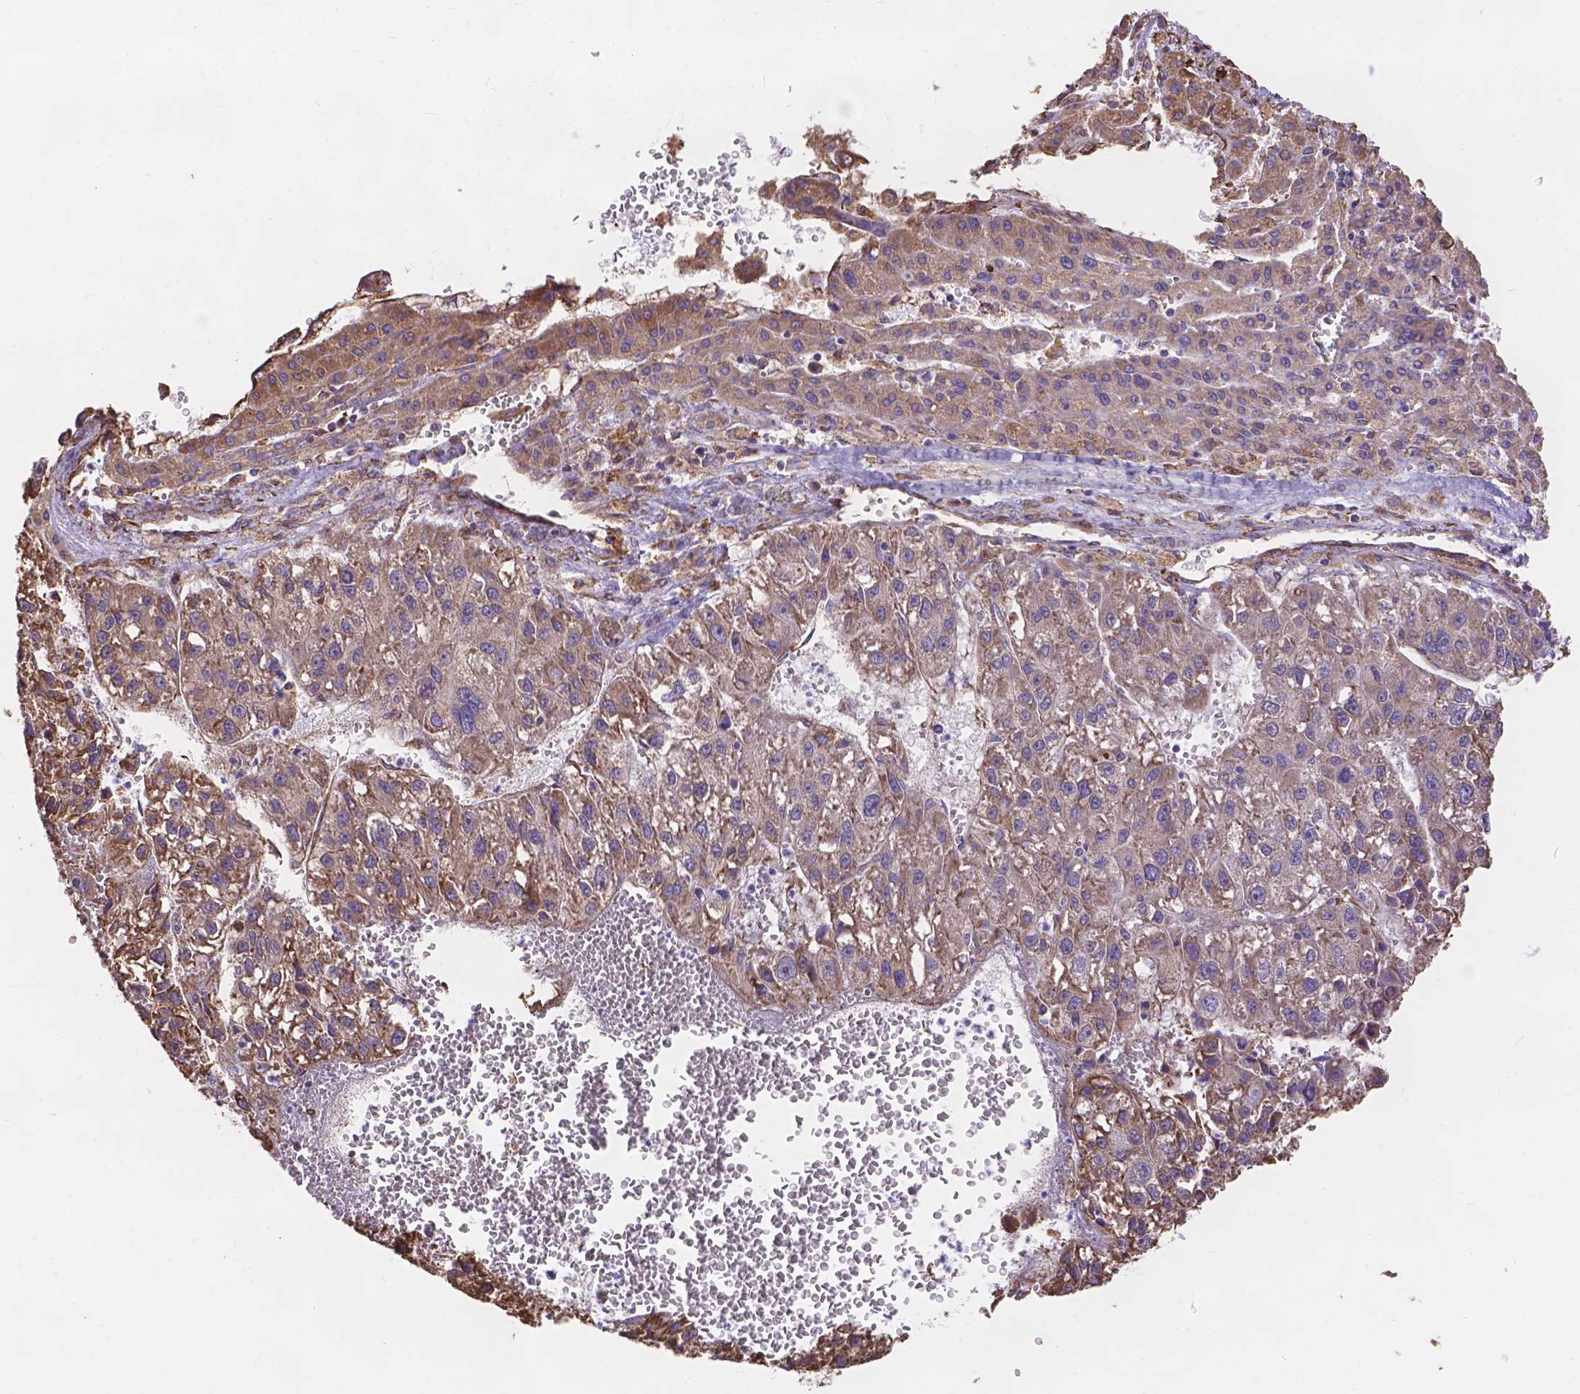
{"staining": {"intensity": "weak", "quantity": "25%-75%", "location": "cytoplasmic/membranous"}, "tissue": "liver cancer", "cell_type": "Tumor cells", "image_type": "cancer", "snomed": [{"axis": "morphology", "description": "Carcinoma, Hepatocellular, NOS"}, {"axis": "topography", "description": "Liver"}], "caption": "Brown immunohistochemical staining in liver cancer demonstrates weak cytoplasmic/membranous expression in about 25%-75% of tumor cells. Using DAB (3,3'-diaminobenzidine) (brown) and hematoxylin (blue) stains, captured at high magnification using brightfield microscopy.", "gene": "IPO11", "patient": {"sex": "female", "age": 70}}